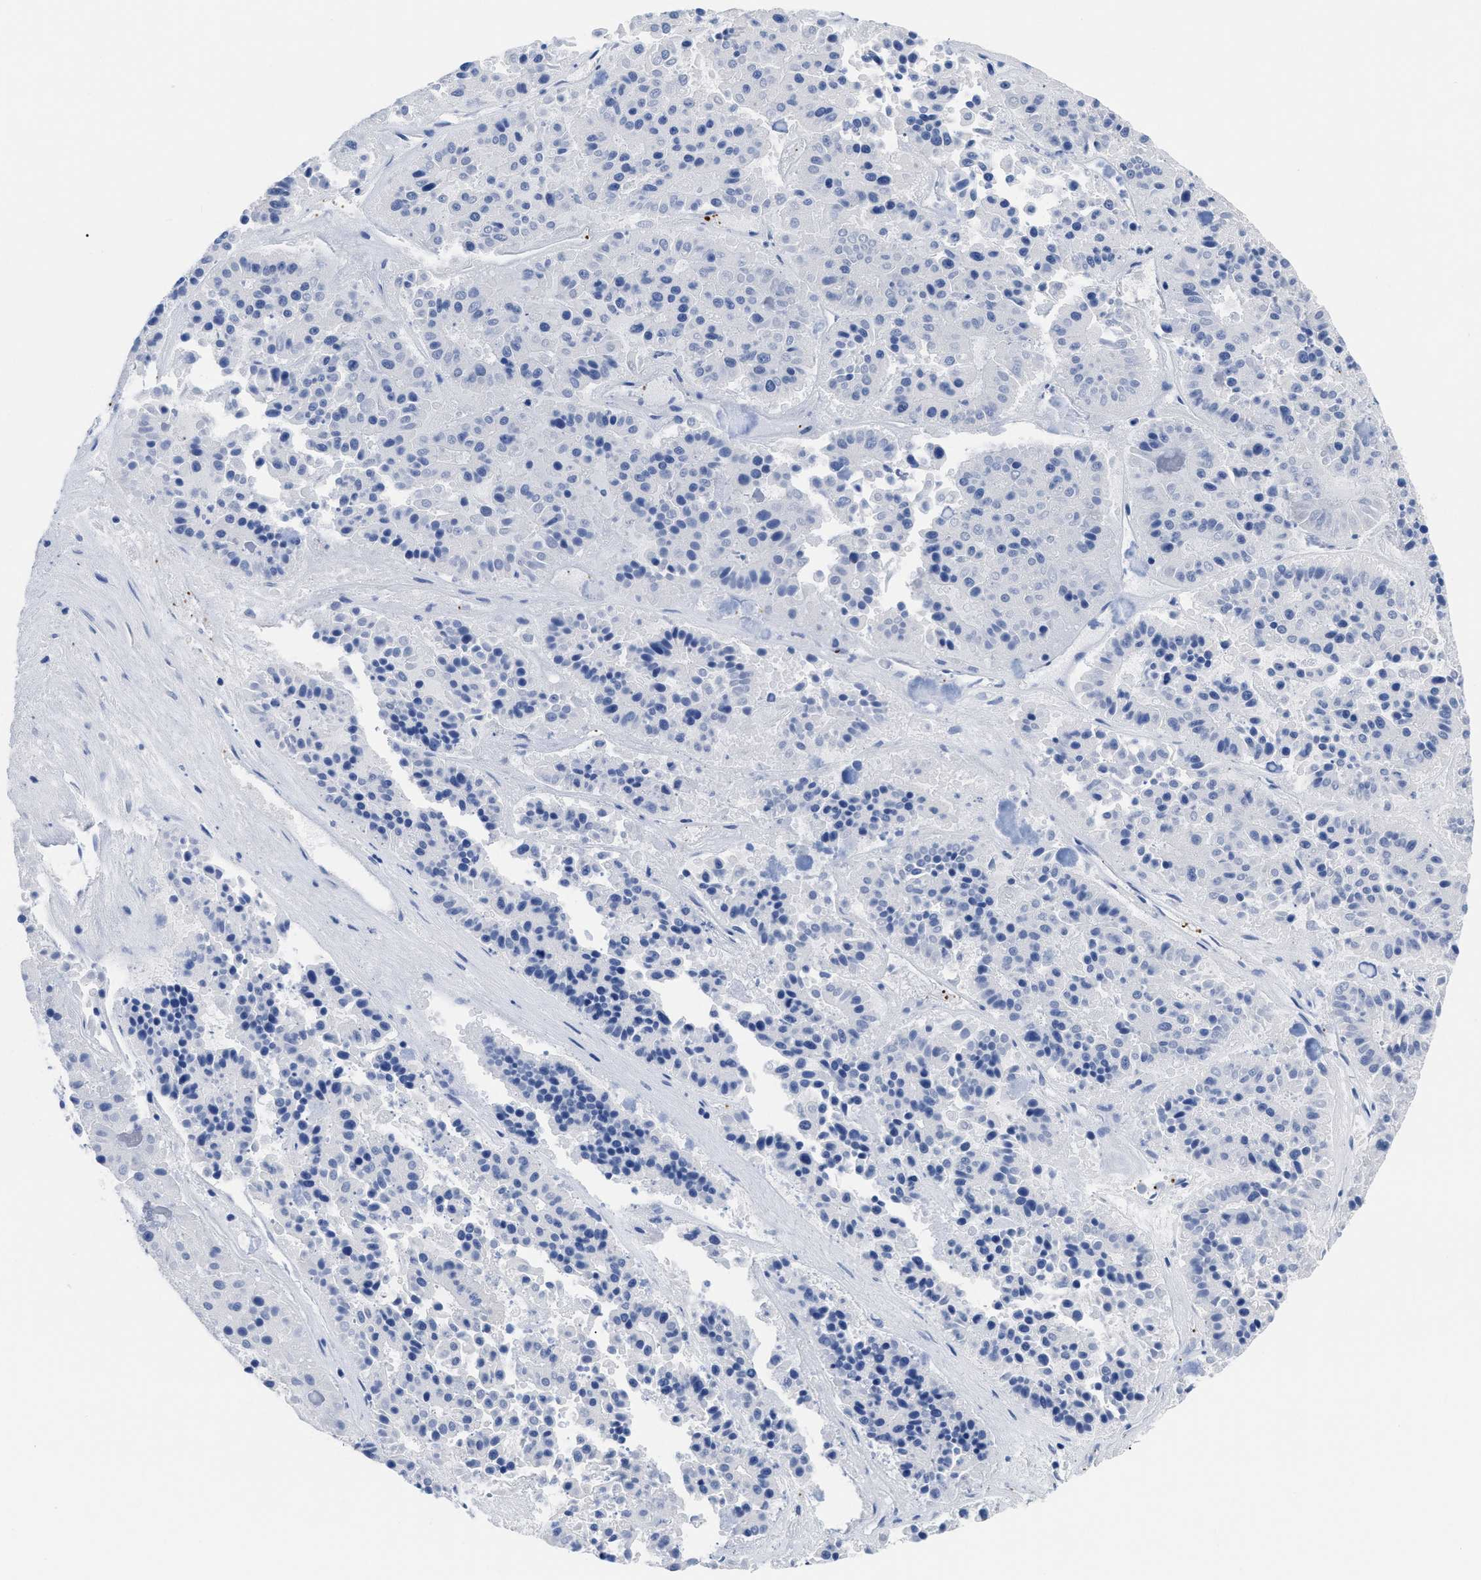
{"staining": {"intensity": "negative", "quantity": "none", "location": "none"}, "tissue": "pancreatic cancer", "cell_type": "Tumor cells", "image_type": "cancer", "snomed": [{"axis": "morphology", "description": "Adenocarcinoma, NOS"}, {"axis": "topography", "description": "Pancreas"}], "caption": "Image shows no significant protein expression in tumor cells of pancreatic cancer (adenocarcinoma).", "gene": "TREML1", "patient": {"sex": "male", "age": 50}}